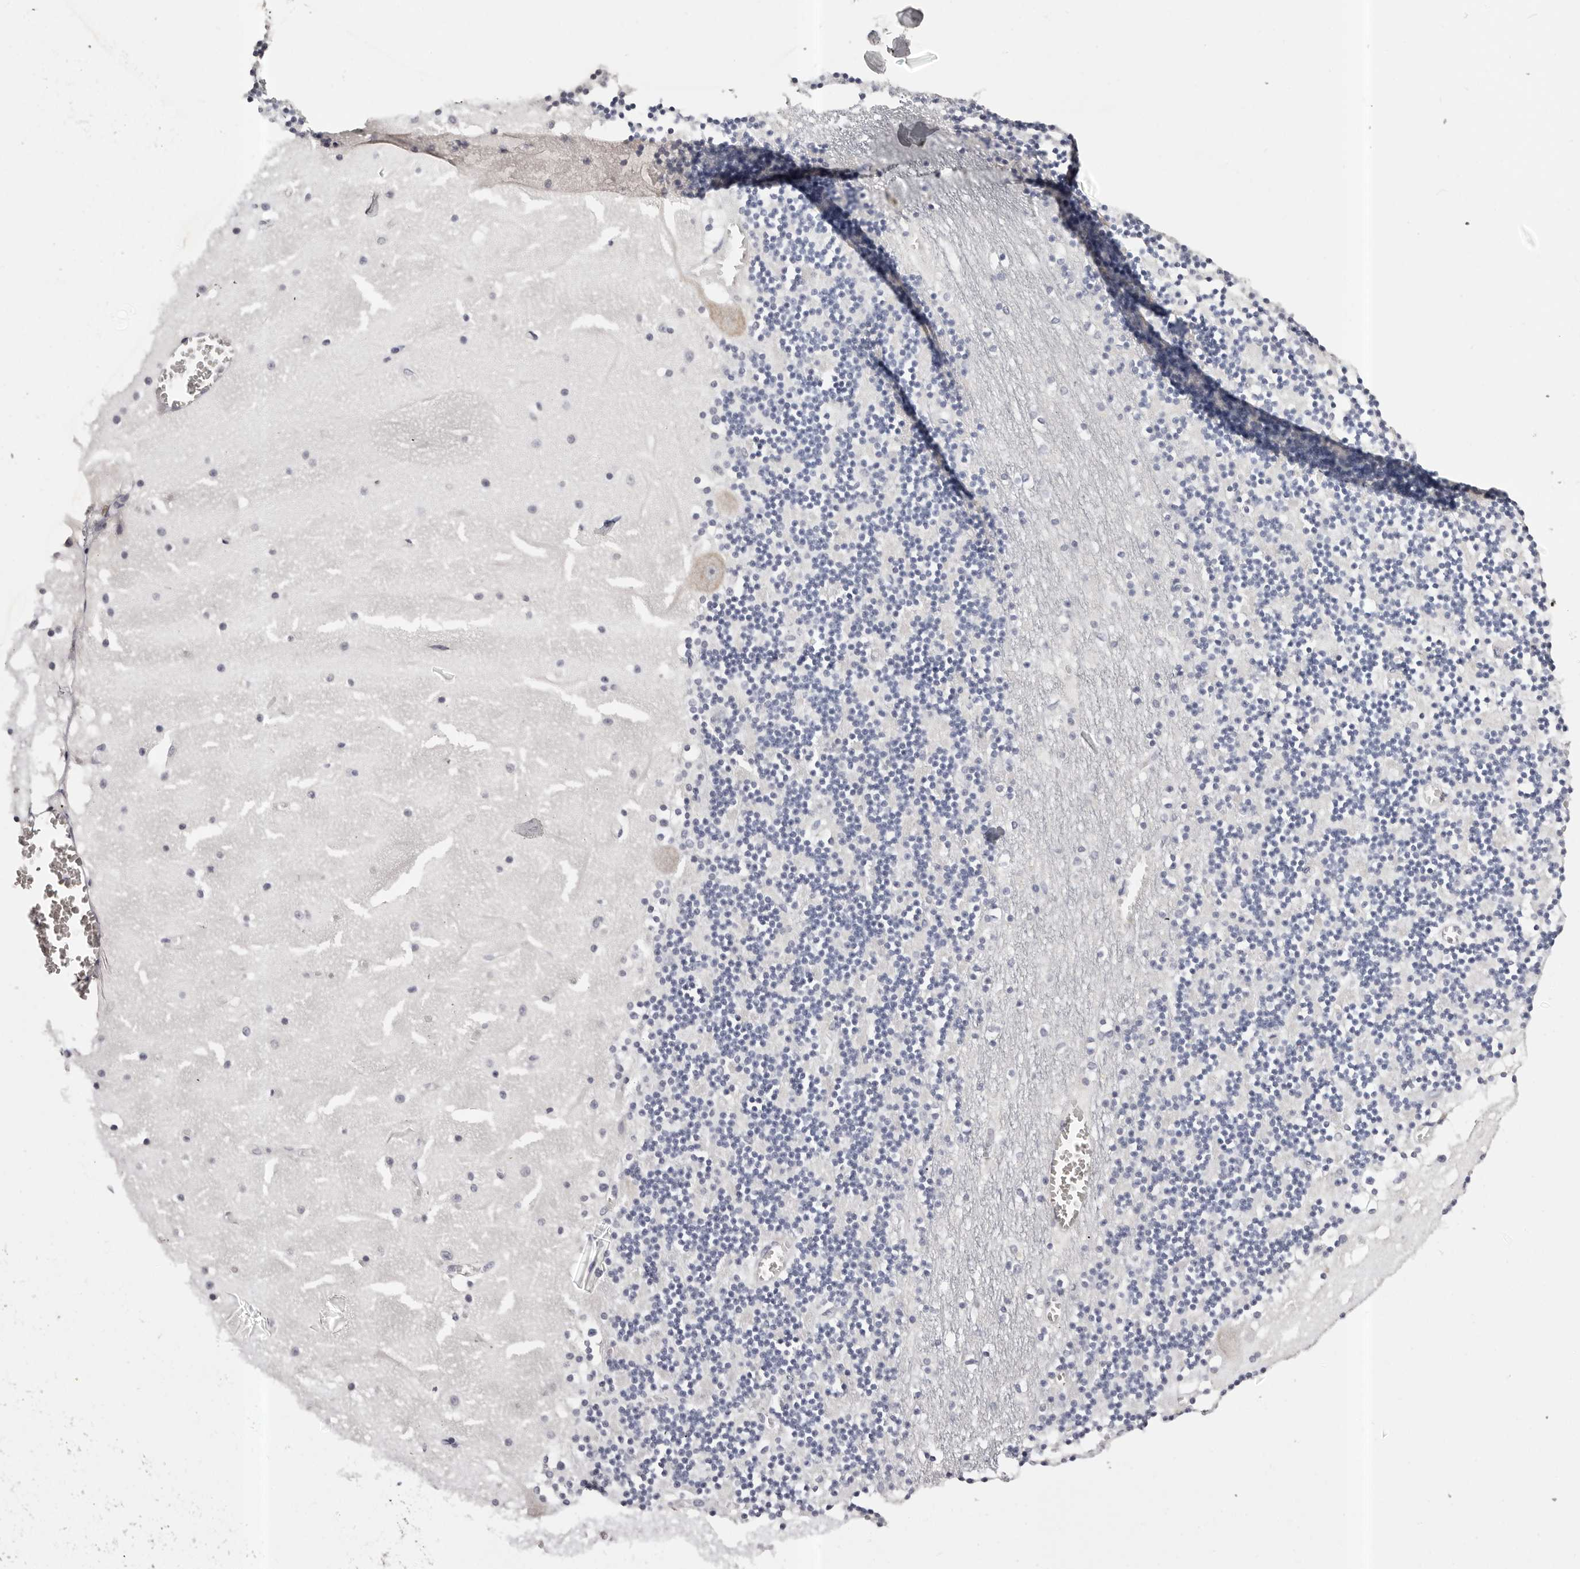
{"staining": {"intensity": "negative", "quantity": "none", "location": "none"}, "tissue": "cerebellum", "cell_type": "Cells in granular layer", "image_type": "normal", "snomed": [{"axis": "morphology", "description": "Normal tissue, NOS"}, {"axis": "topography", "description": "Cerebellum"}], "caption": "High magnification brightfield microscopy of unremarkable cerebellum stained with DAB (3,3'-diaminobenzidine) (brown) and counterstained with hematoxylin (blue): cells in granular layer show no significant positivity. (DAB immunohistochemistry (IHC) visualized using brightfield microscopy, high magnification).", "gene": "ROM1", "patient": {"sex": "female", "age": 28}}